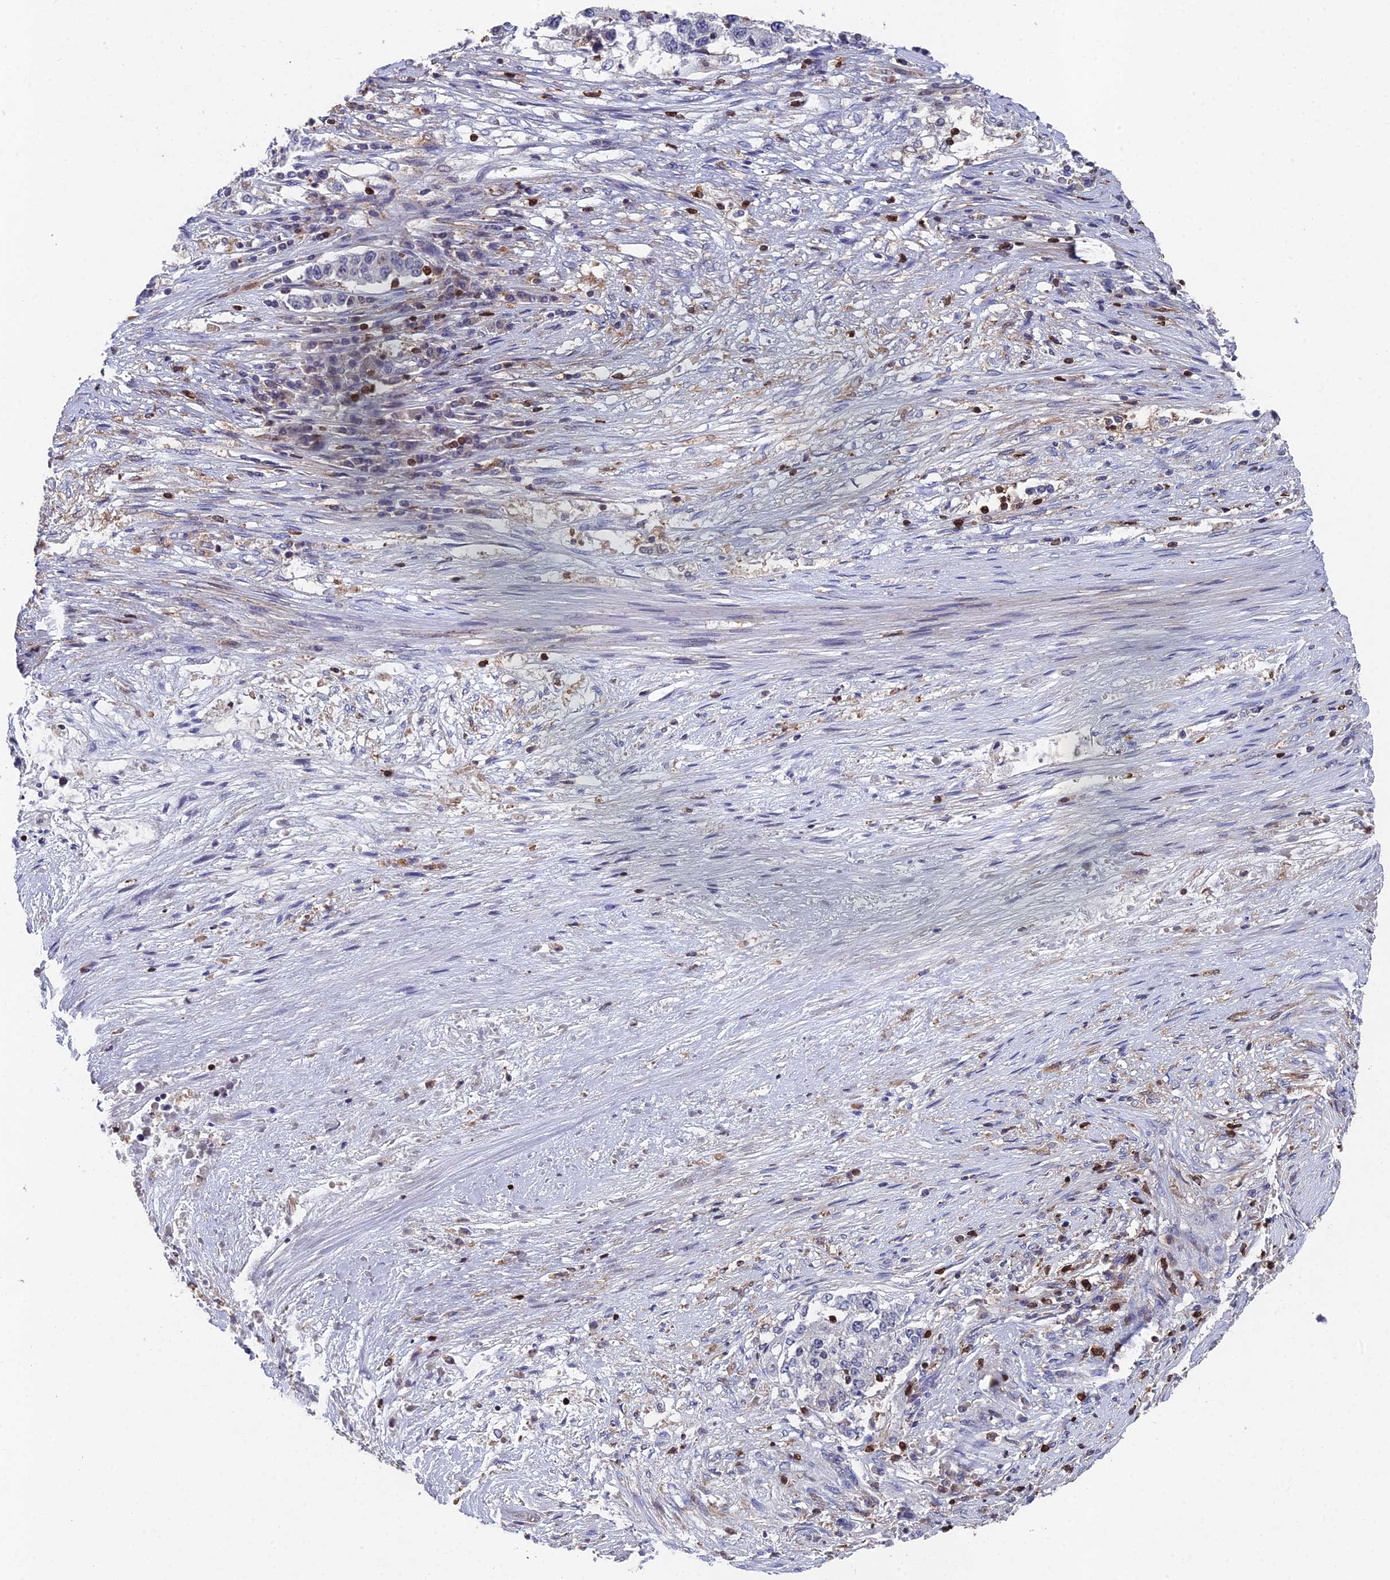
{"staining": {"intensity": "negative", "quantity": "none", "location": "none"}, "tissue": "stomach cancer", "cell_type": "Tumor cells", "image_type": "cancer", "snomed": [{"axis": "morphology", "description": "Adenocarcinoma, NOS"}, {"axis": "topography", "description": "Stomach"}], "caption": "Tumor cells show no significant positivity in adenocarcinoma (stomach). (Immunohistochemistry (ihc), brightfield microscopy, high magnification).", "gene": "GALK2", "patient": {"sex": "male", "age": 59}}